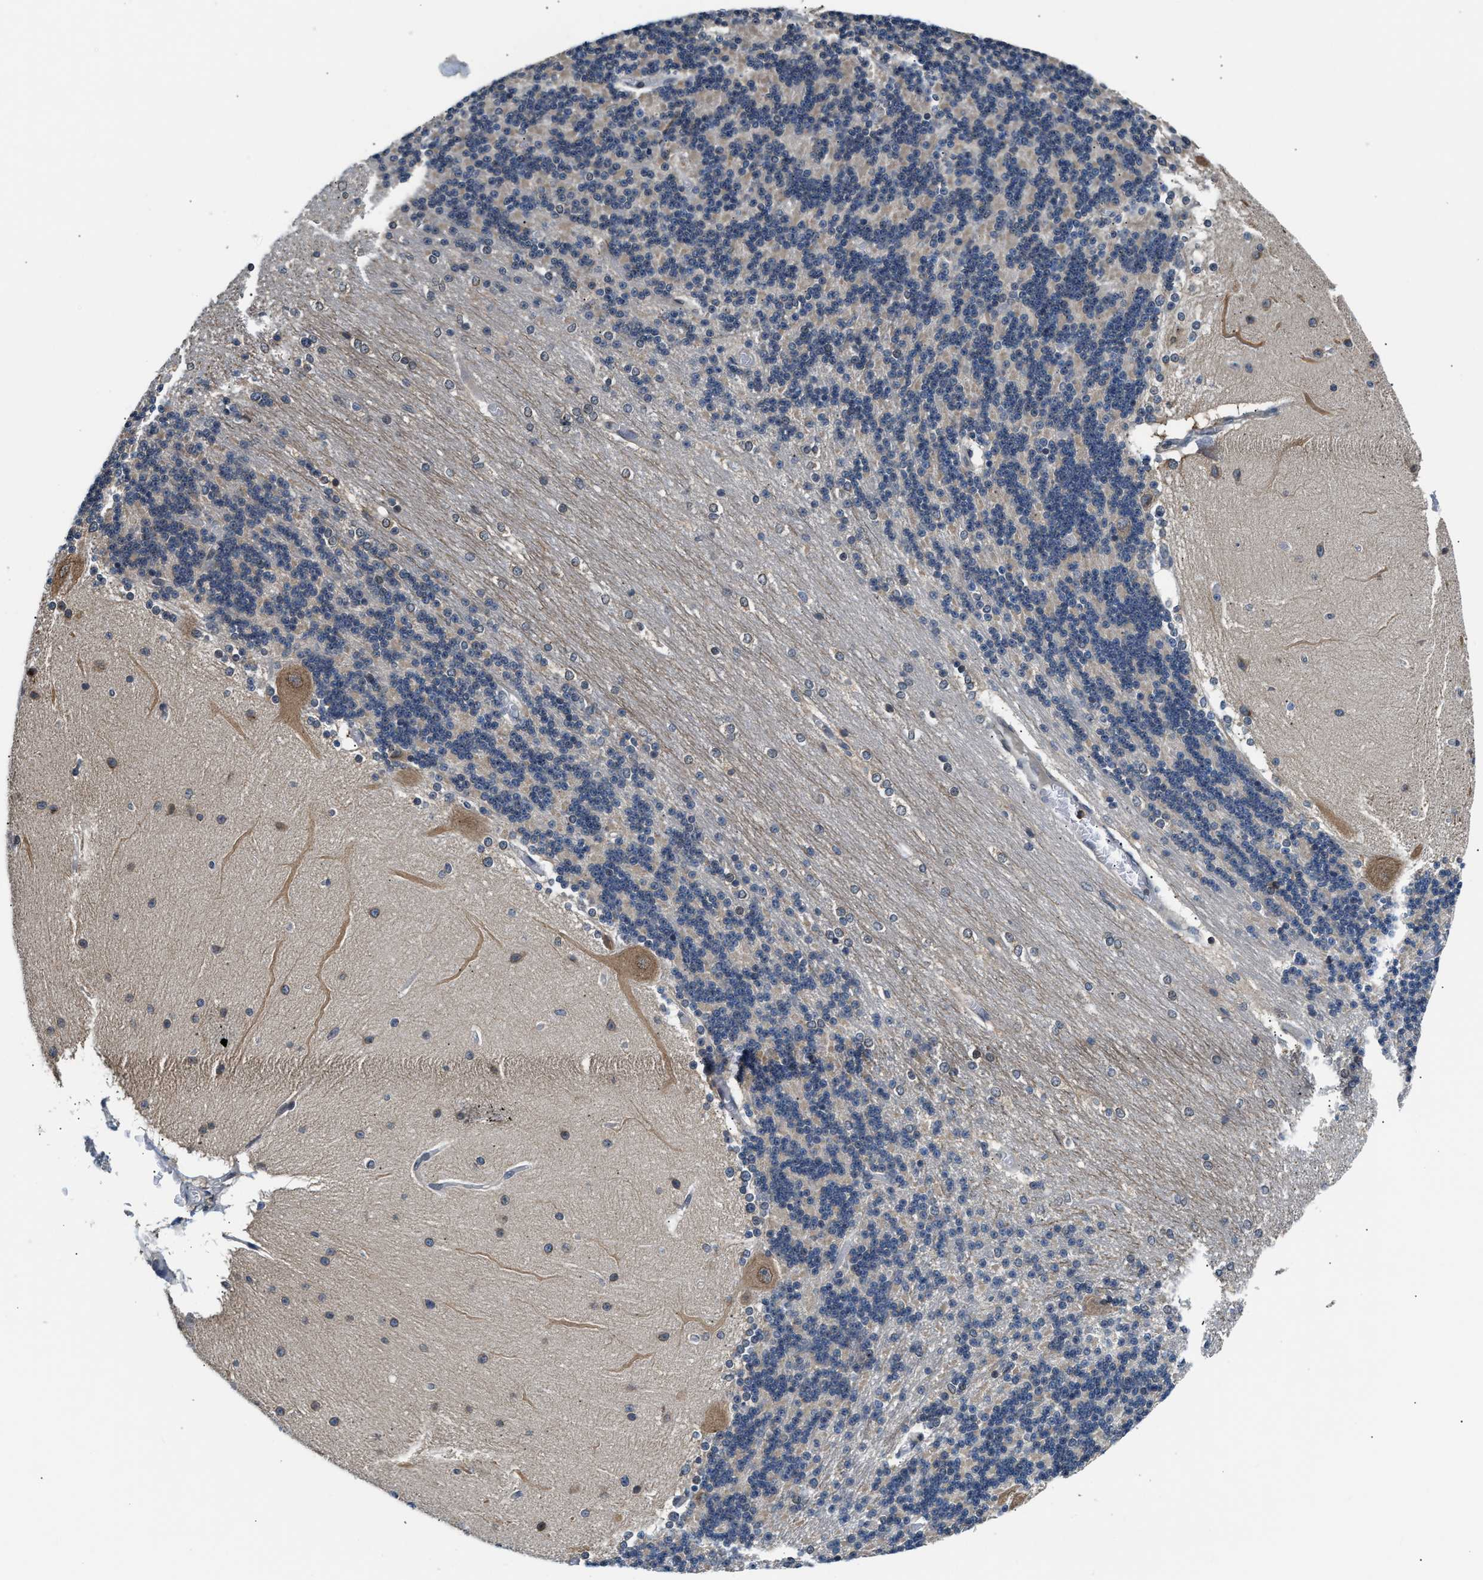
{"staining": {"intensity": "weak", "quantity": "<25%", "location": "cytoplasmic/membranous"}, "tissue": "cerebellum", "cell_type": "Cells in granular layer", "image_type": "normal", "snomed": [{"axis": "morphology", "description": "Normal tissue, NOS"}, {"axis": "topography", "description": "Cerebellum"}], "caption": "The histopathology image demonstrates no staining of cells in granular layer in unremarkable cerebellum.", "gene": "RAB29", "patient": {"sex": "female", "age": 54}}